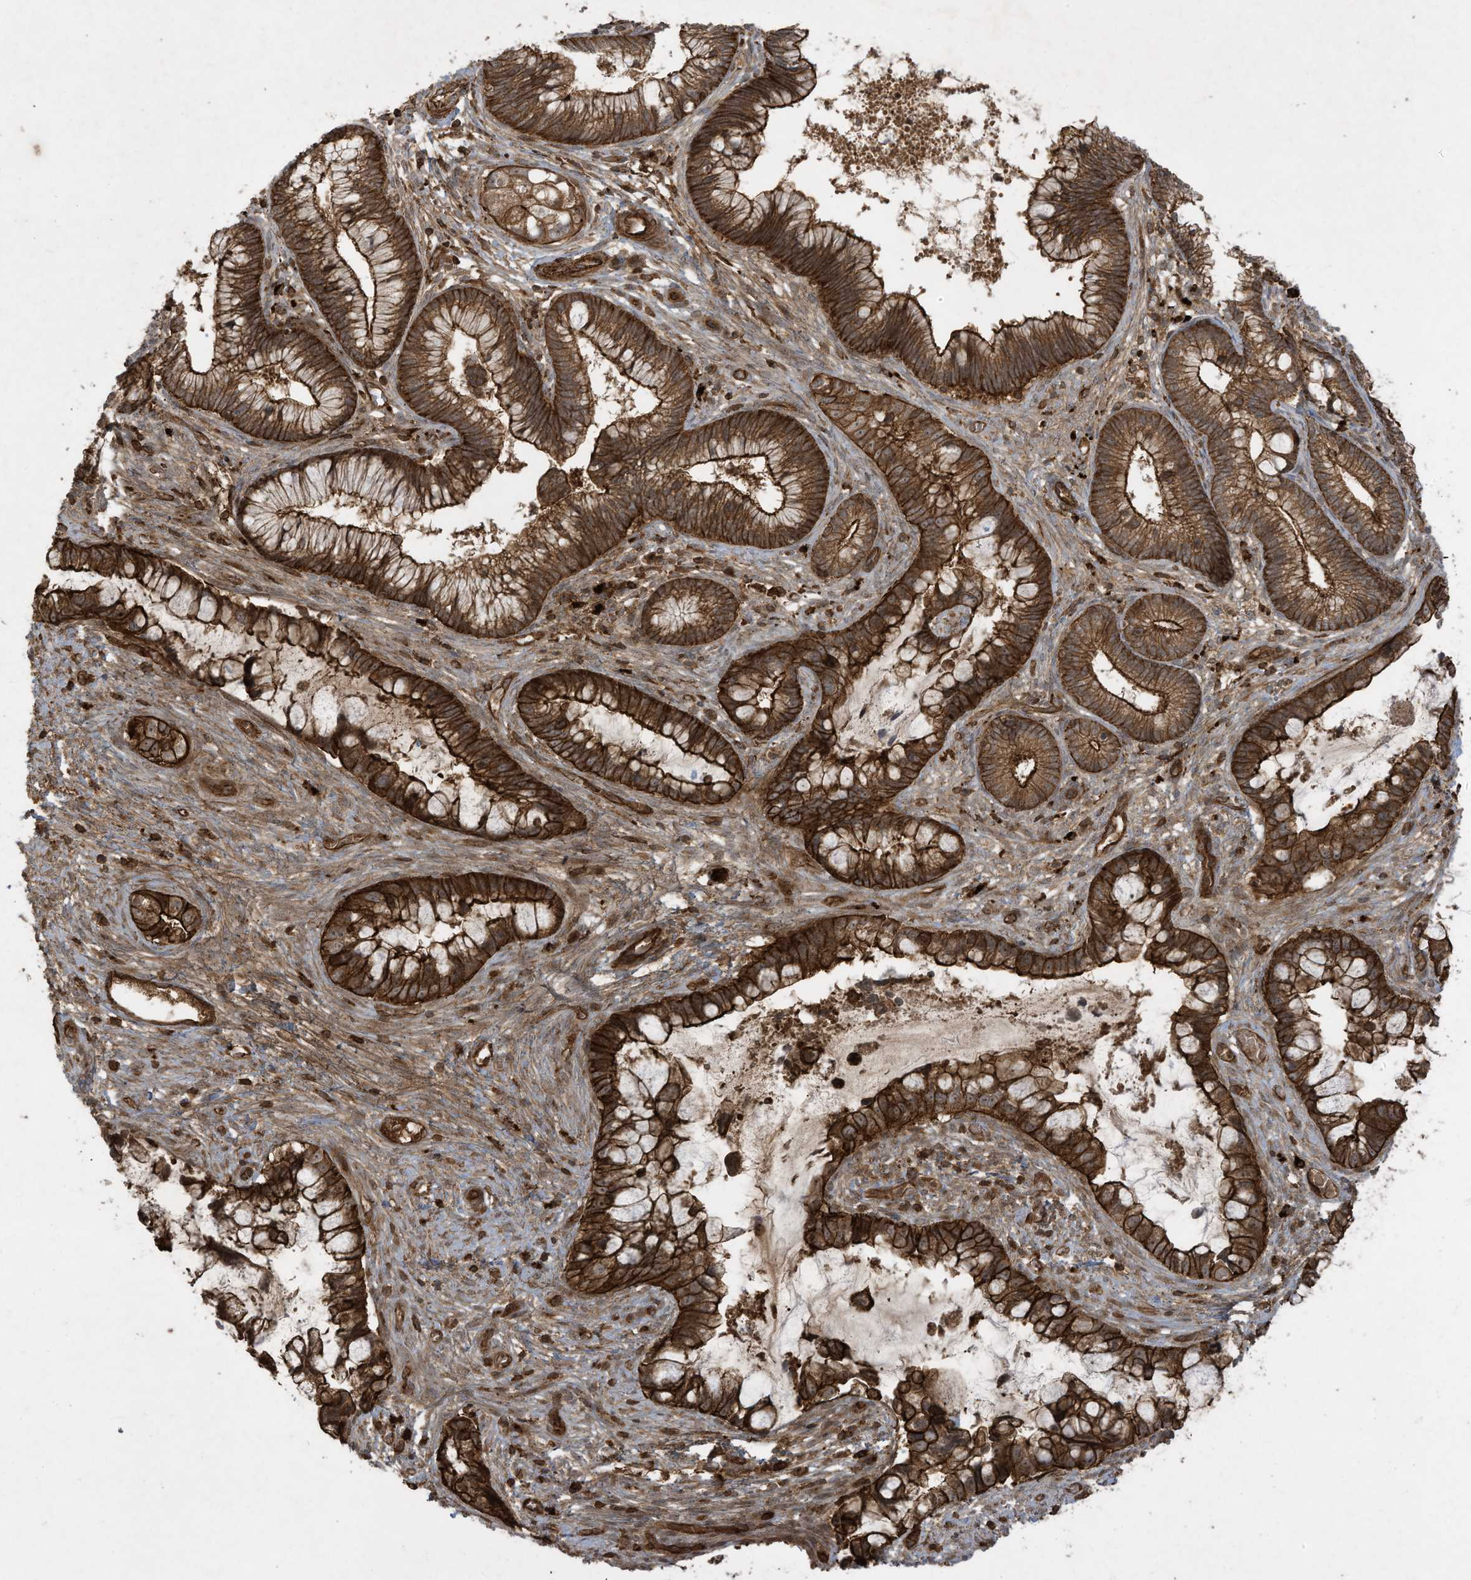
{"staining": {"intensity": "strong", "quantity": ">75%", "location": "cytoplasmic/membranous"}, "tissue": "cervical cancer", "cell_type": "Tumor cells", "image_type": "cancer", "snomed": [{"axis": "morphology", "description": "Adenocarcinoma, NOS"}, {"axis": "topography", "description": "Cervix"}], "caption": "The immunohistochemical stain shows strong cytoplasmic/membranous expression in tumor cells of adenocarcinoma (cervical) tissue.", "gene": "DDIT4", "patient": {"sex": "female", "age": 44}}